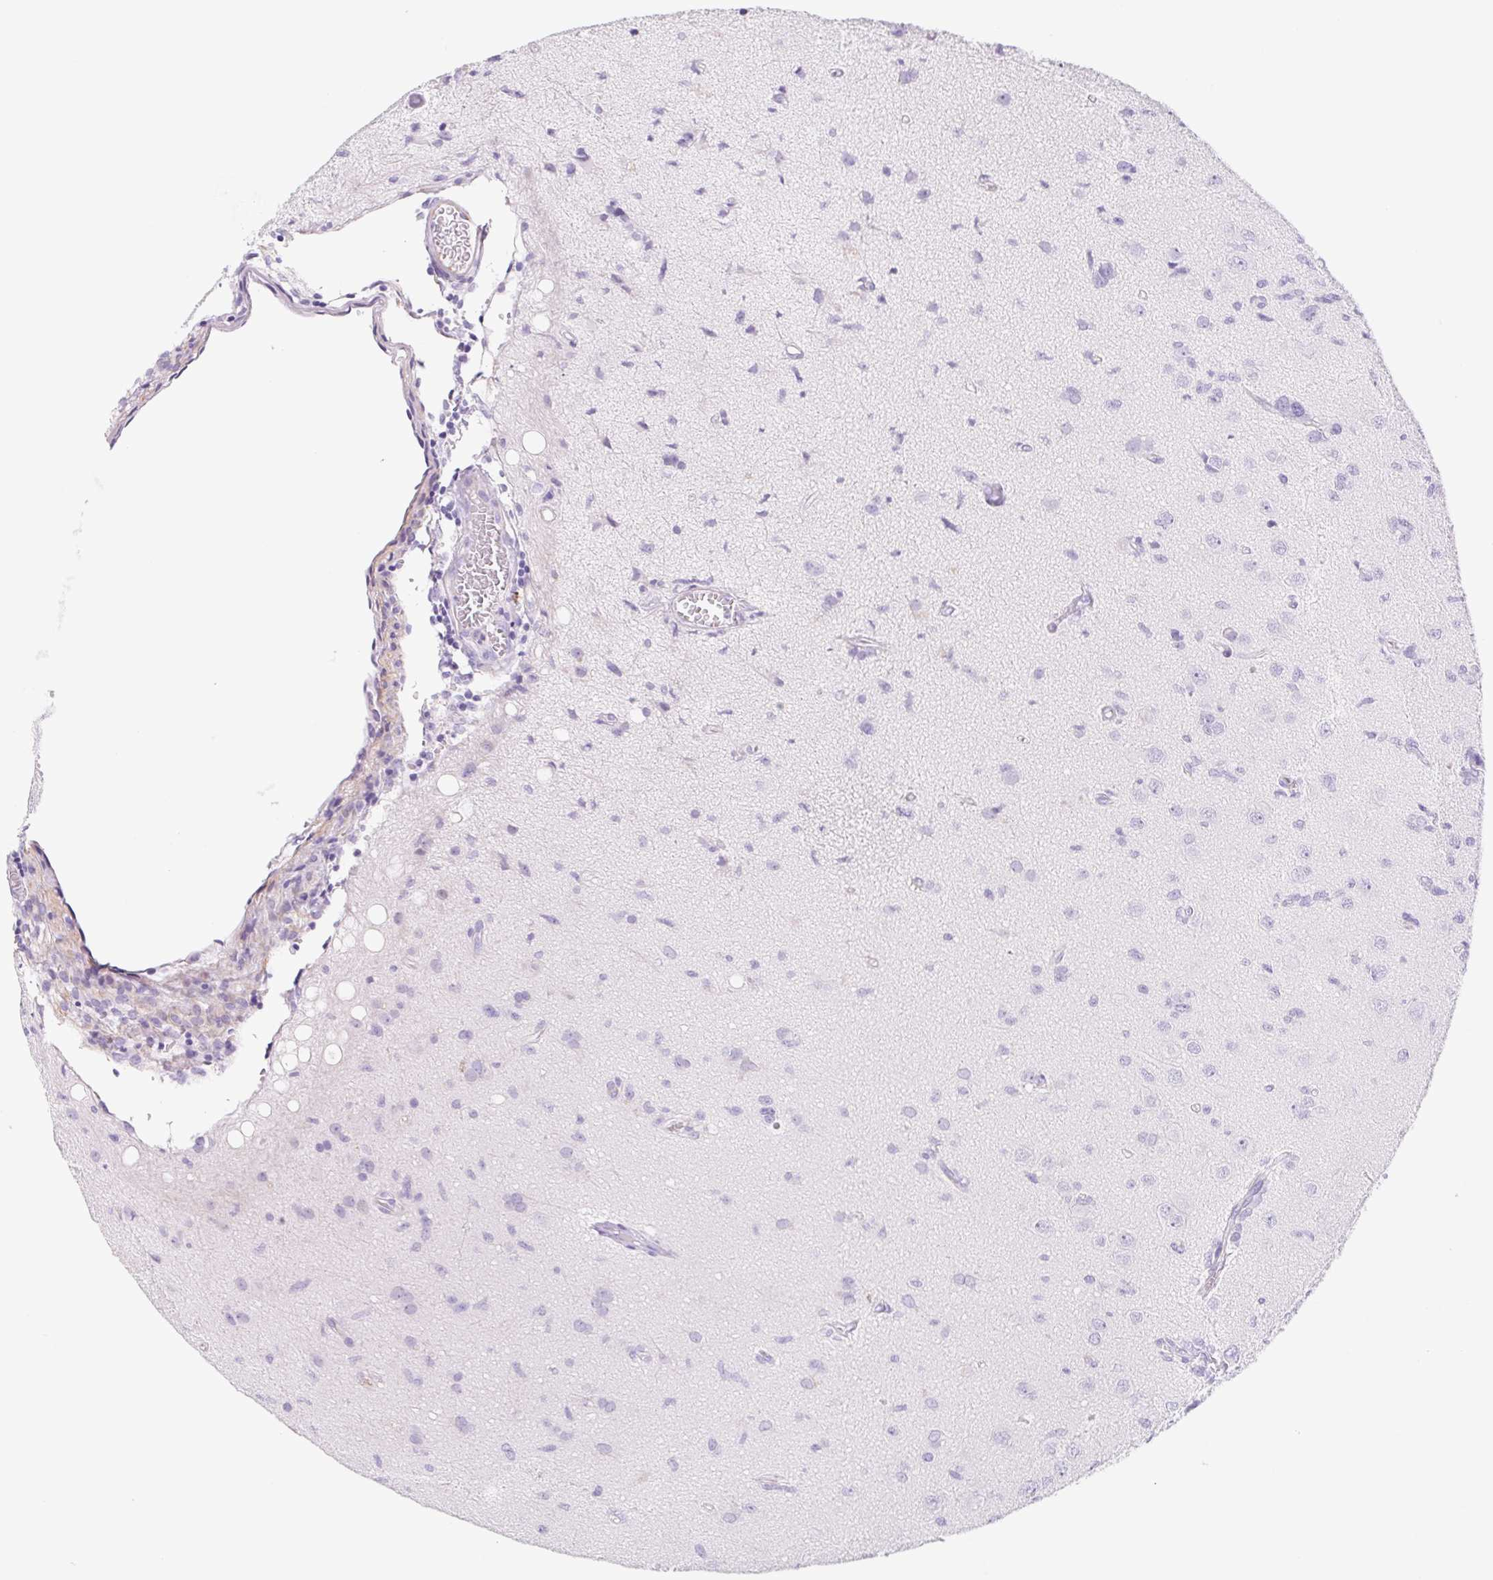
{"staining": {"intensity": "negative", "quantity": "none", "location": "none"}, "tissue": "glioma", "cell_type": "Tumor cells", "image_type": "cancer", "snomed": [{"axis": "morphology", "description": "Glioma, malignant, High grade"}, {"axis": "topography", "description": "Brain"}], "caption": "High magnification brightfield microscopy of malignant glioma (high-grade) stained with DAB (3,3'-diaminobenzidine) (brown) and counterstained with hematoxylin (blue): tumor cells show no significant positivity.", "gene": "CYP21A2", "patient": {"sex": "male", "age": 67}}